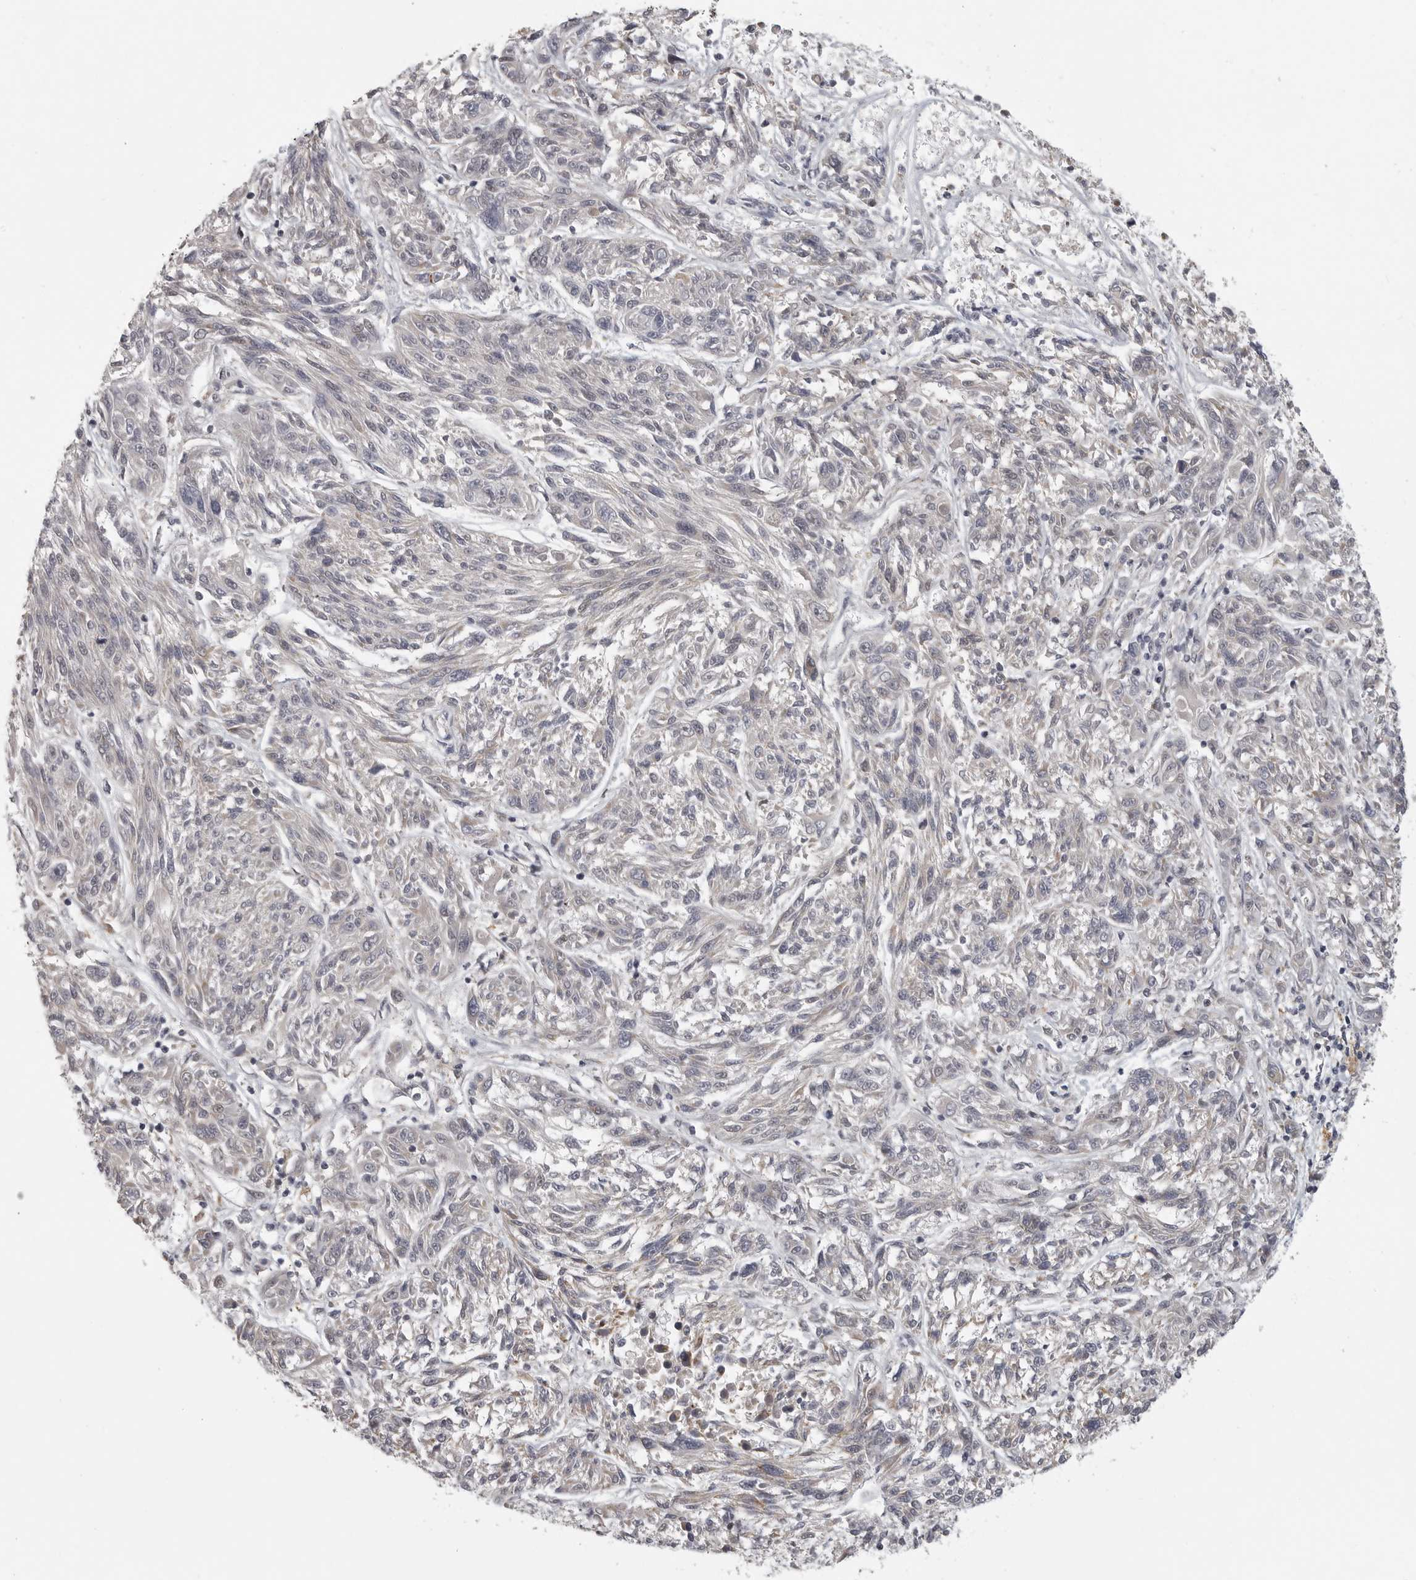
{"staining": {"intensity": "negative", "quantity": "none", "location": "none"}, "tissue": "melanoma", "cell_type": "Tumor cells", "image_type": "cancer", "snomed": [{"axis": "morphology", "description": "Malignant melanoma, NOS"}, {"axis": "topography", "description": "Skin"}], "caption": "Immunohistochemical staining of human malignant melanoma demonstrates no significant staining in tumor cells.", "gene": "POLE2", "patient": {"sex": "male", "age": 53}}